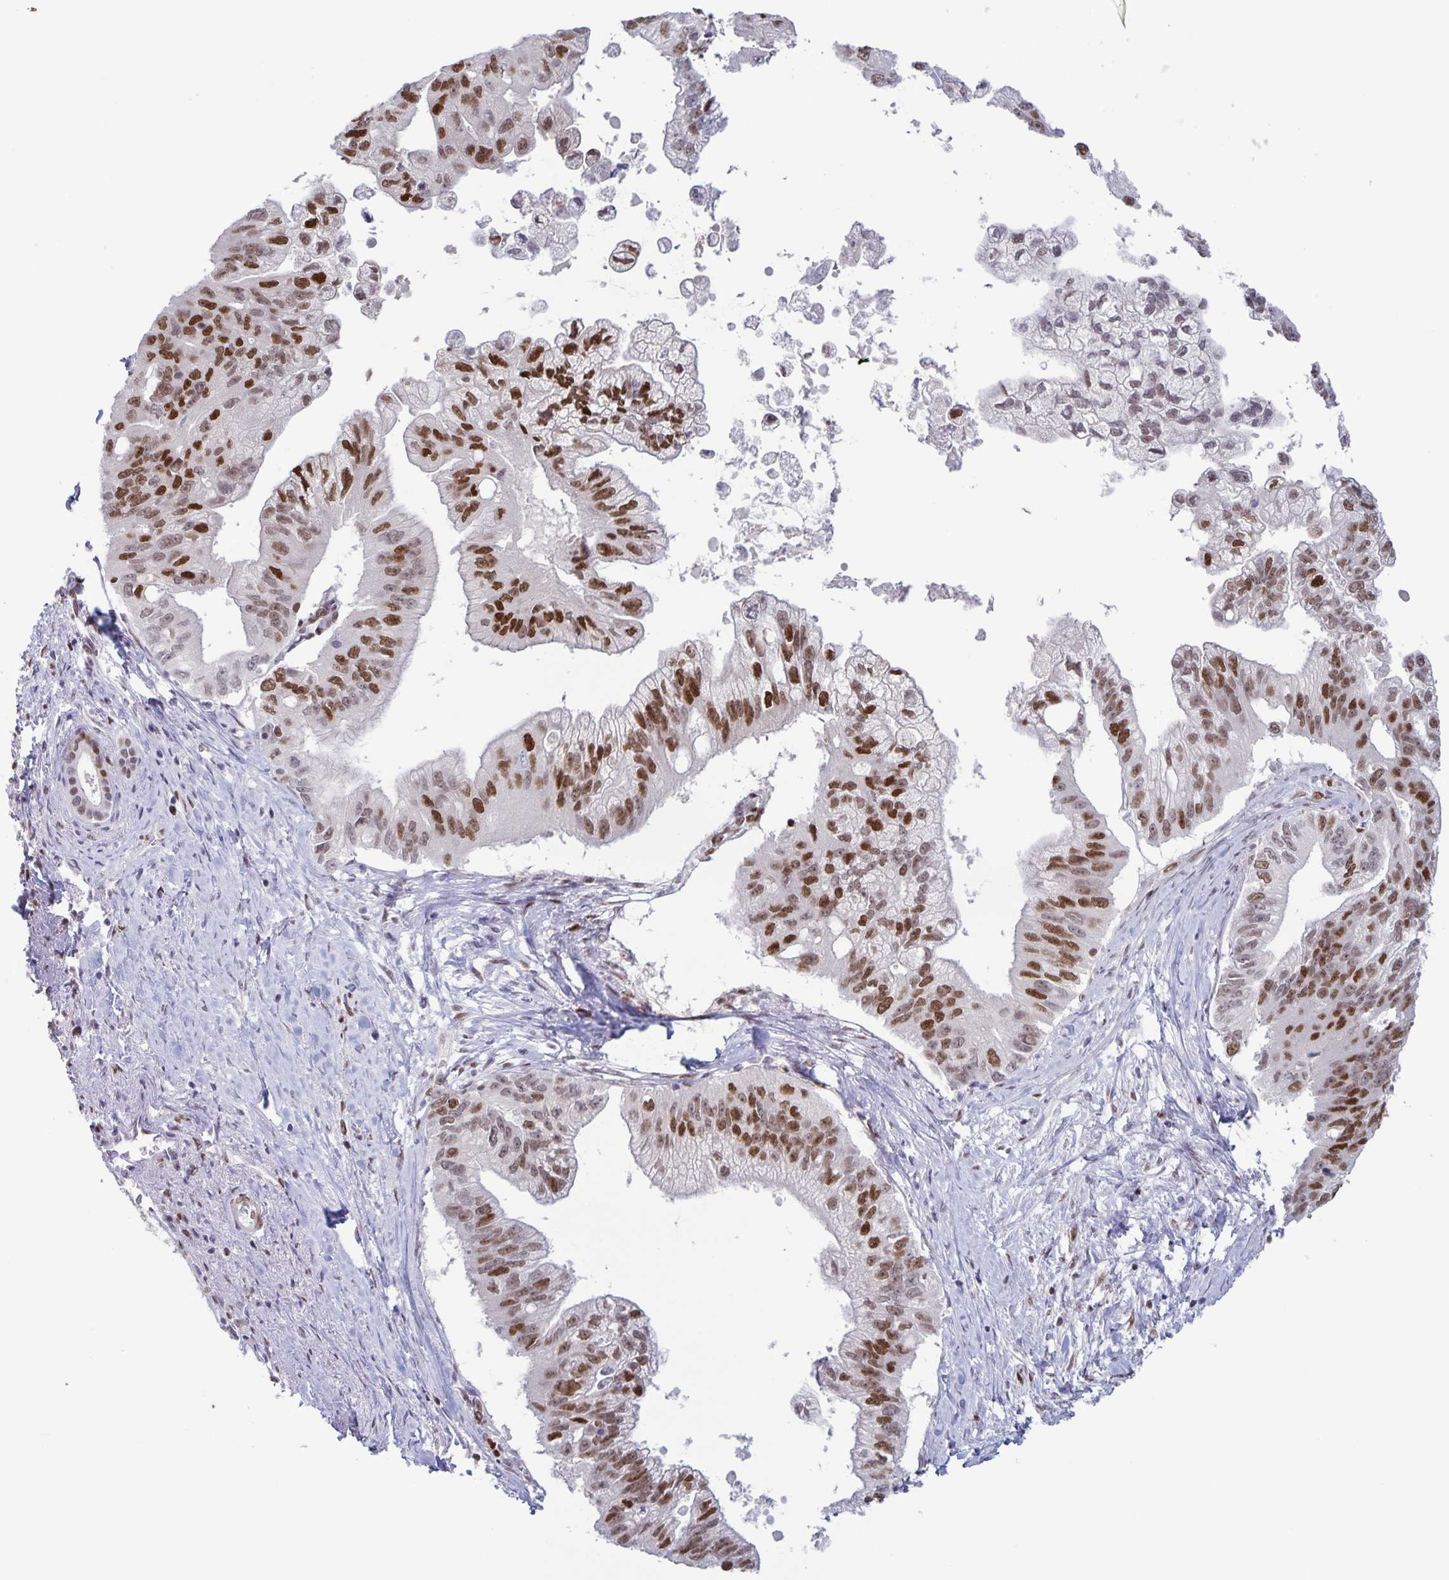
{"staining": {"intensity": "moderate", "quantity": ">75%", "location": "nuclear"}, "tissue": "pancreatic cancer", "cell_type": "Tumor cells", "image_type": "cancer", "snomed": [{"axis": "morphology", "description": "Adenocarcinoma, NOS"}, {"axis": "topography", "description": "Pancreas"}], "caption": "This is an image of immunohistochemistry (IHC) staining of pancreatic cancer (adenocarcinoma), which shows moderate expression in the nuclear of tumor cells.", "gene": "JUND", "patient": {"sex": "male", "age": 70}}